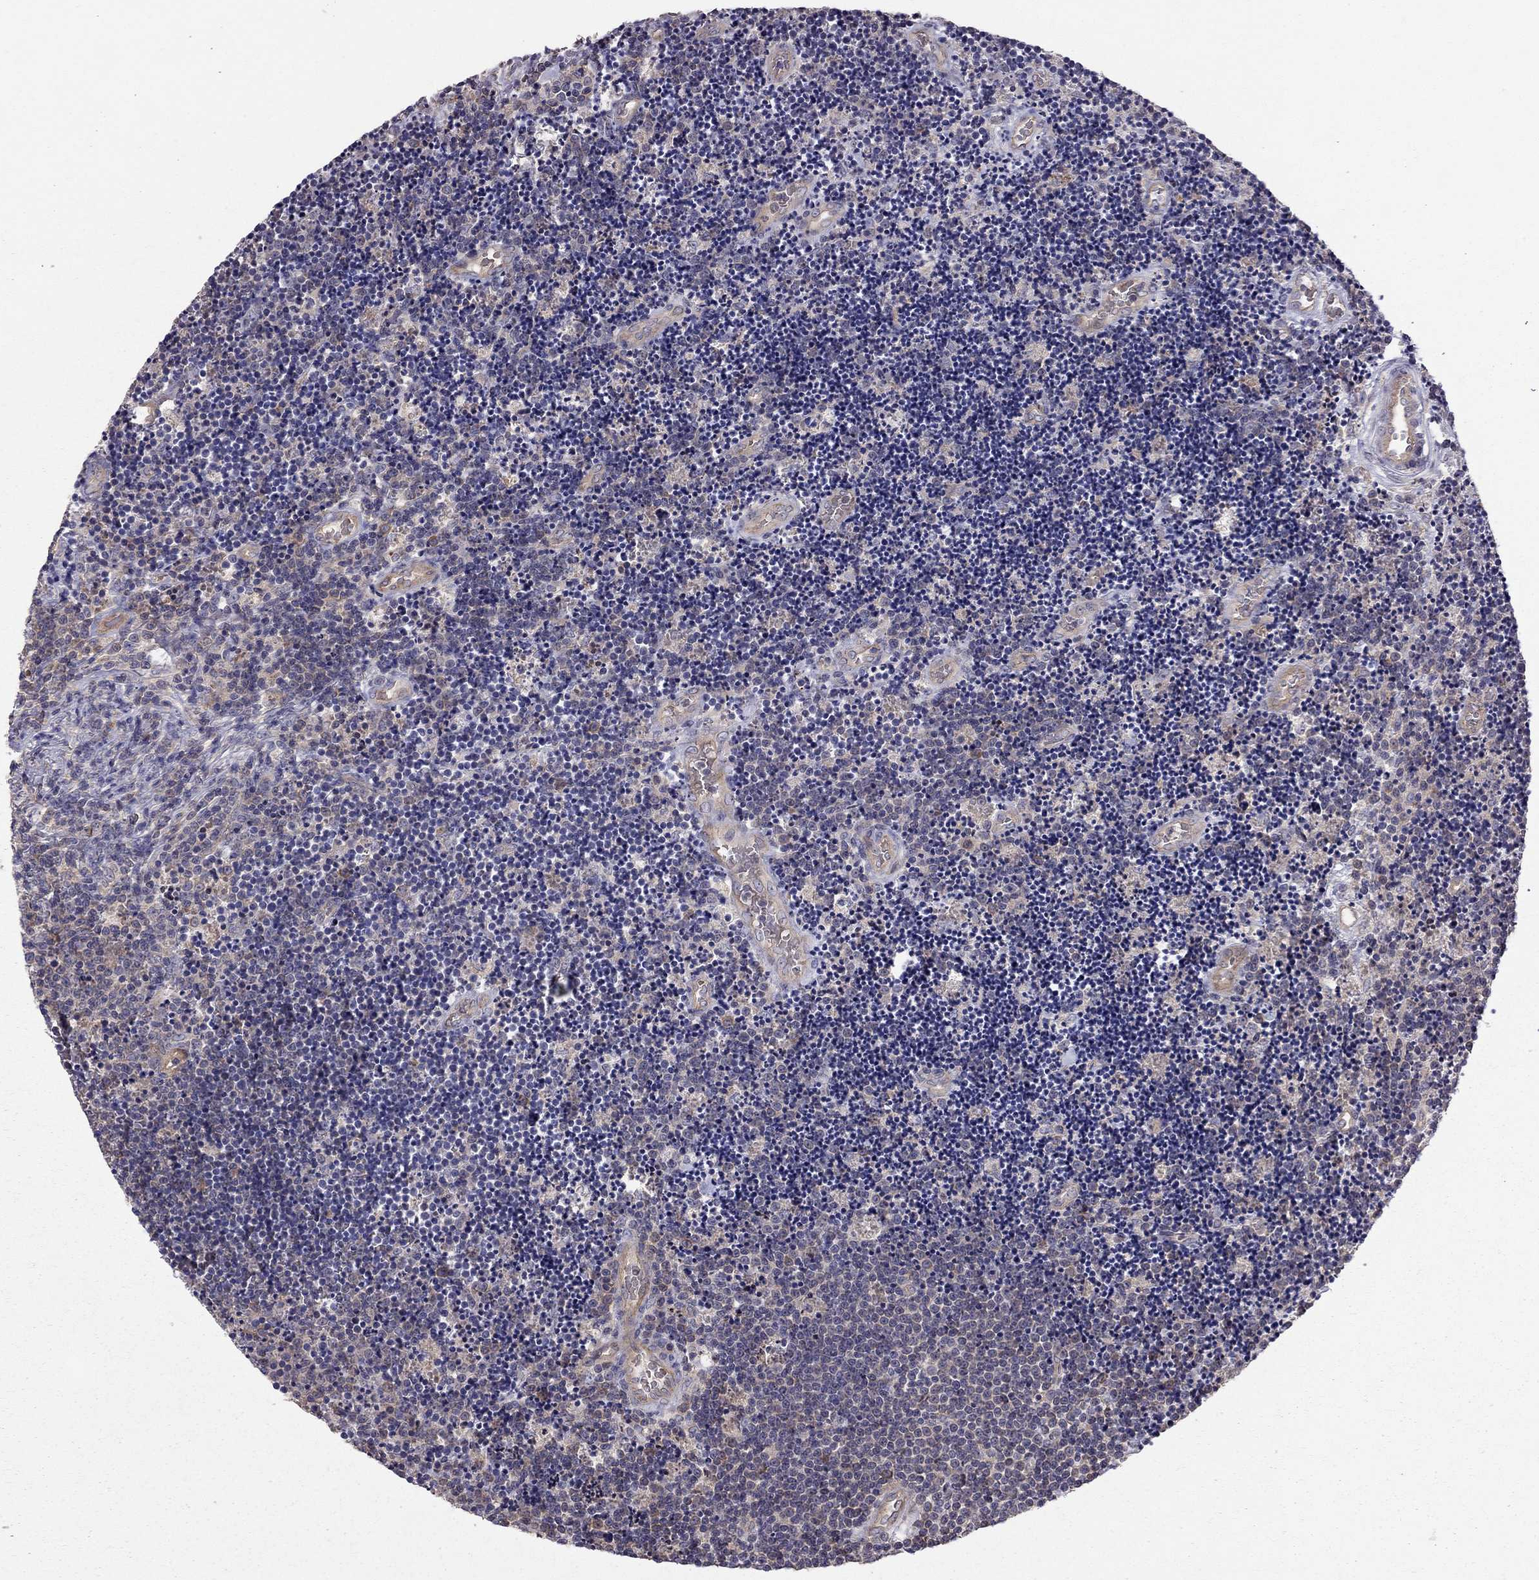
{"staining": {"intensity": "negative", "quantity": "none", "location": "none"}, "tissue": "lymphoma", "cell_type": "Tumor cells", "image_type": "cancer", "snomed": [{"axis": "morphology", "description": "Malignant lymphoma, non-Hodgkin's type, Low grade"}, {"axis": "topography", "description": "Brain"}], "caption": "DAB (3,3'-diaminobenzidine) immunohistochemical staining of low-grade malignant lymphoma, non-Hodgkin's type displays no significant positivity in tumor cells.", "gene": "PIK3CG", "patient": {"sex": "female", "age": 66}}